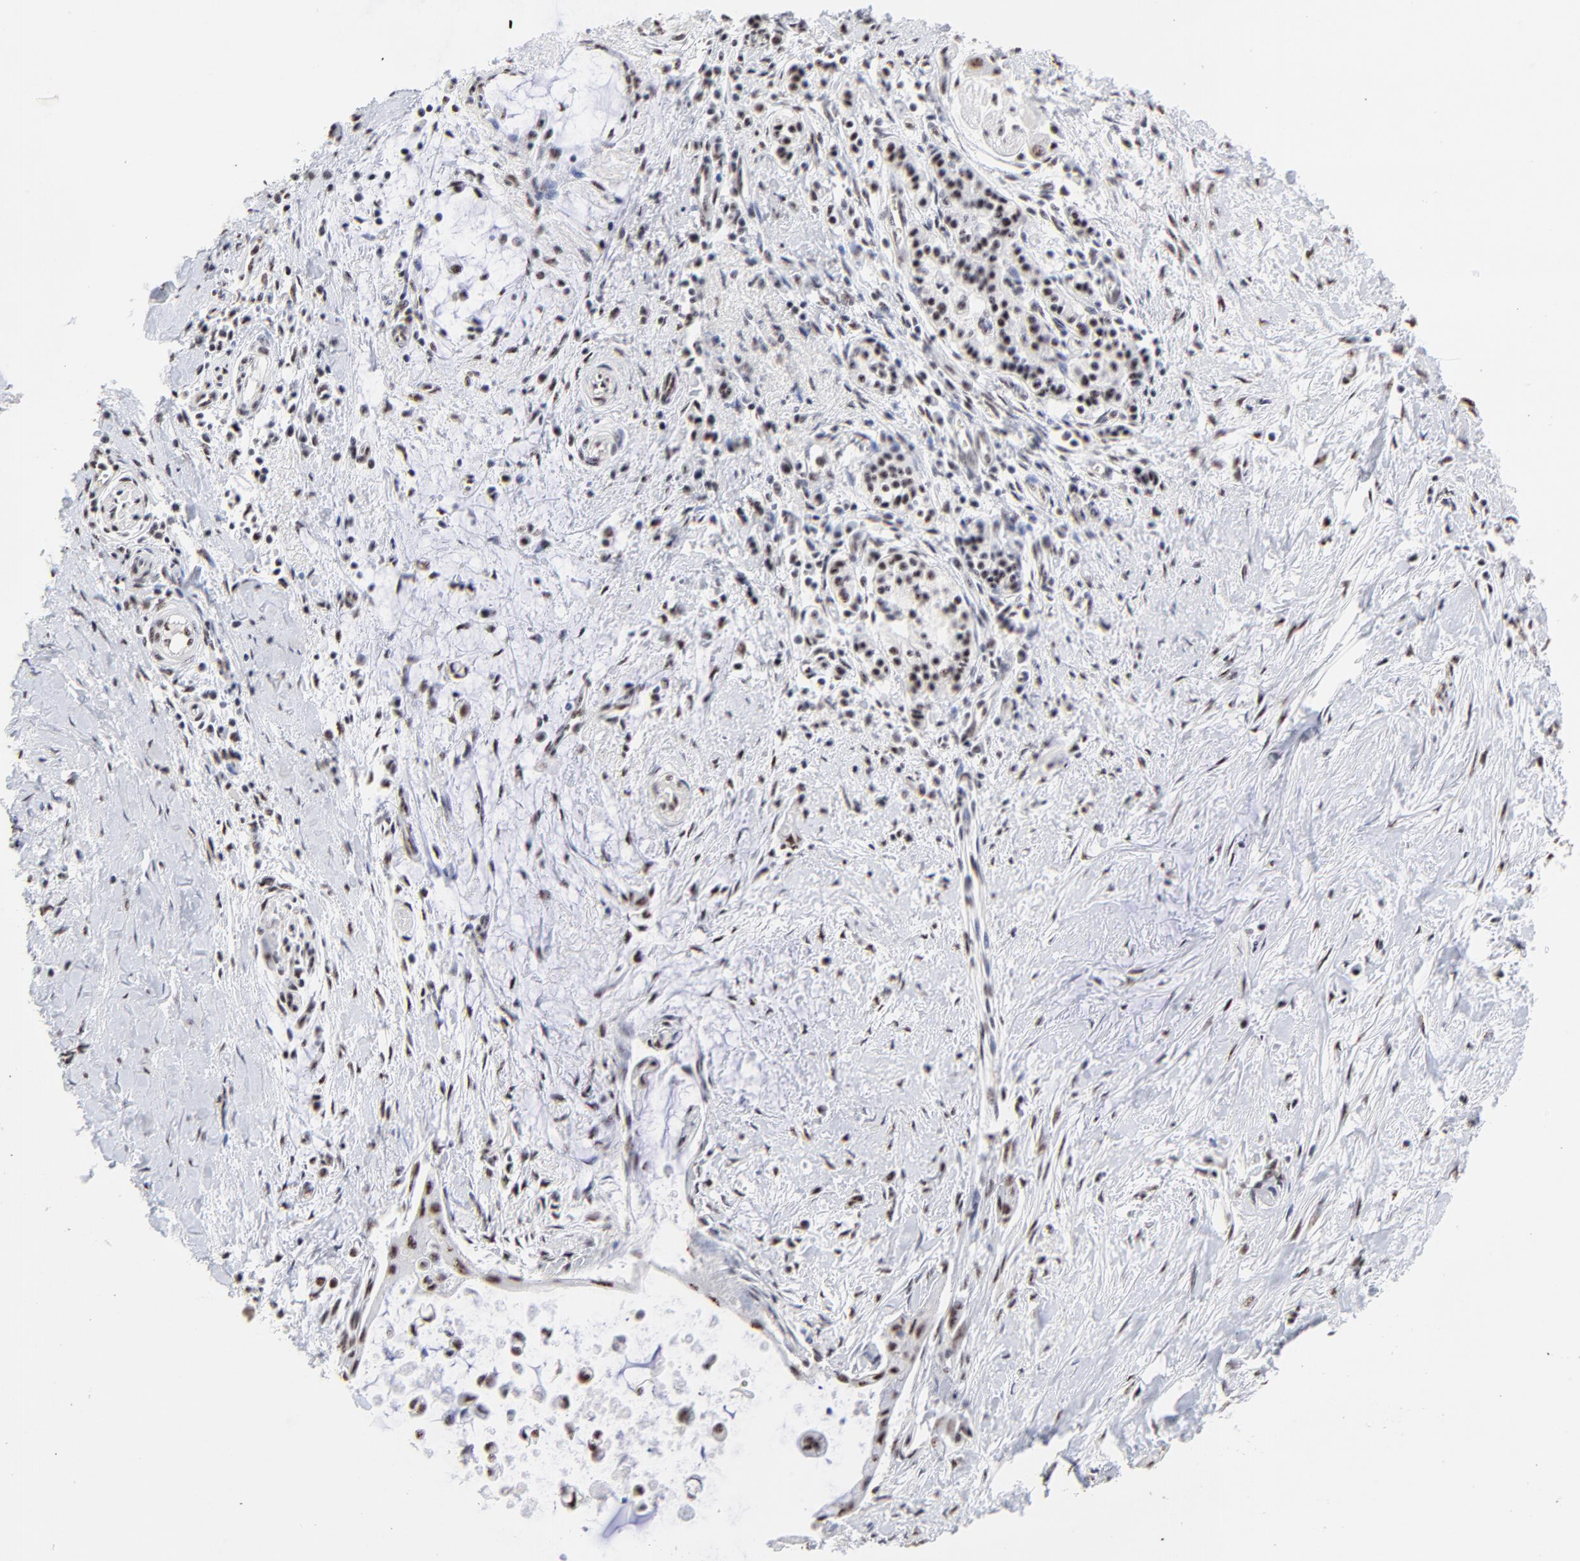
{"staining": {"intensity": "weak", "quantity": ">75%", "location": "nuclear"}, "tissue": "pancreatic cancer", "cell_type": "Tumor cells", "image_type": "cancer", "snomed": [{"axis": "morphology", "description": "Adenocarcinoma, NOS"}, {"axis": "topography", "description": "Pancreas"}], "caption": "Immunohistochemical staining of human pancreatic cancer (adenocarcinoma) exhibits low levels of weak nuclear positivity in about >75% of tumor cells.", "gene": "MBD4", "patient": {"sex": "male", "age": 59}}